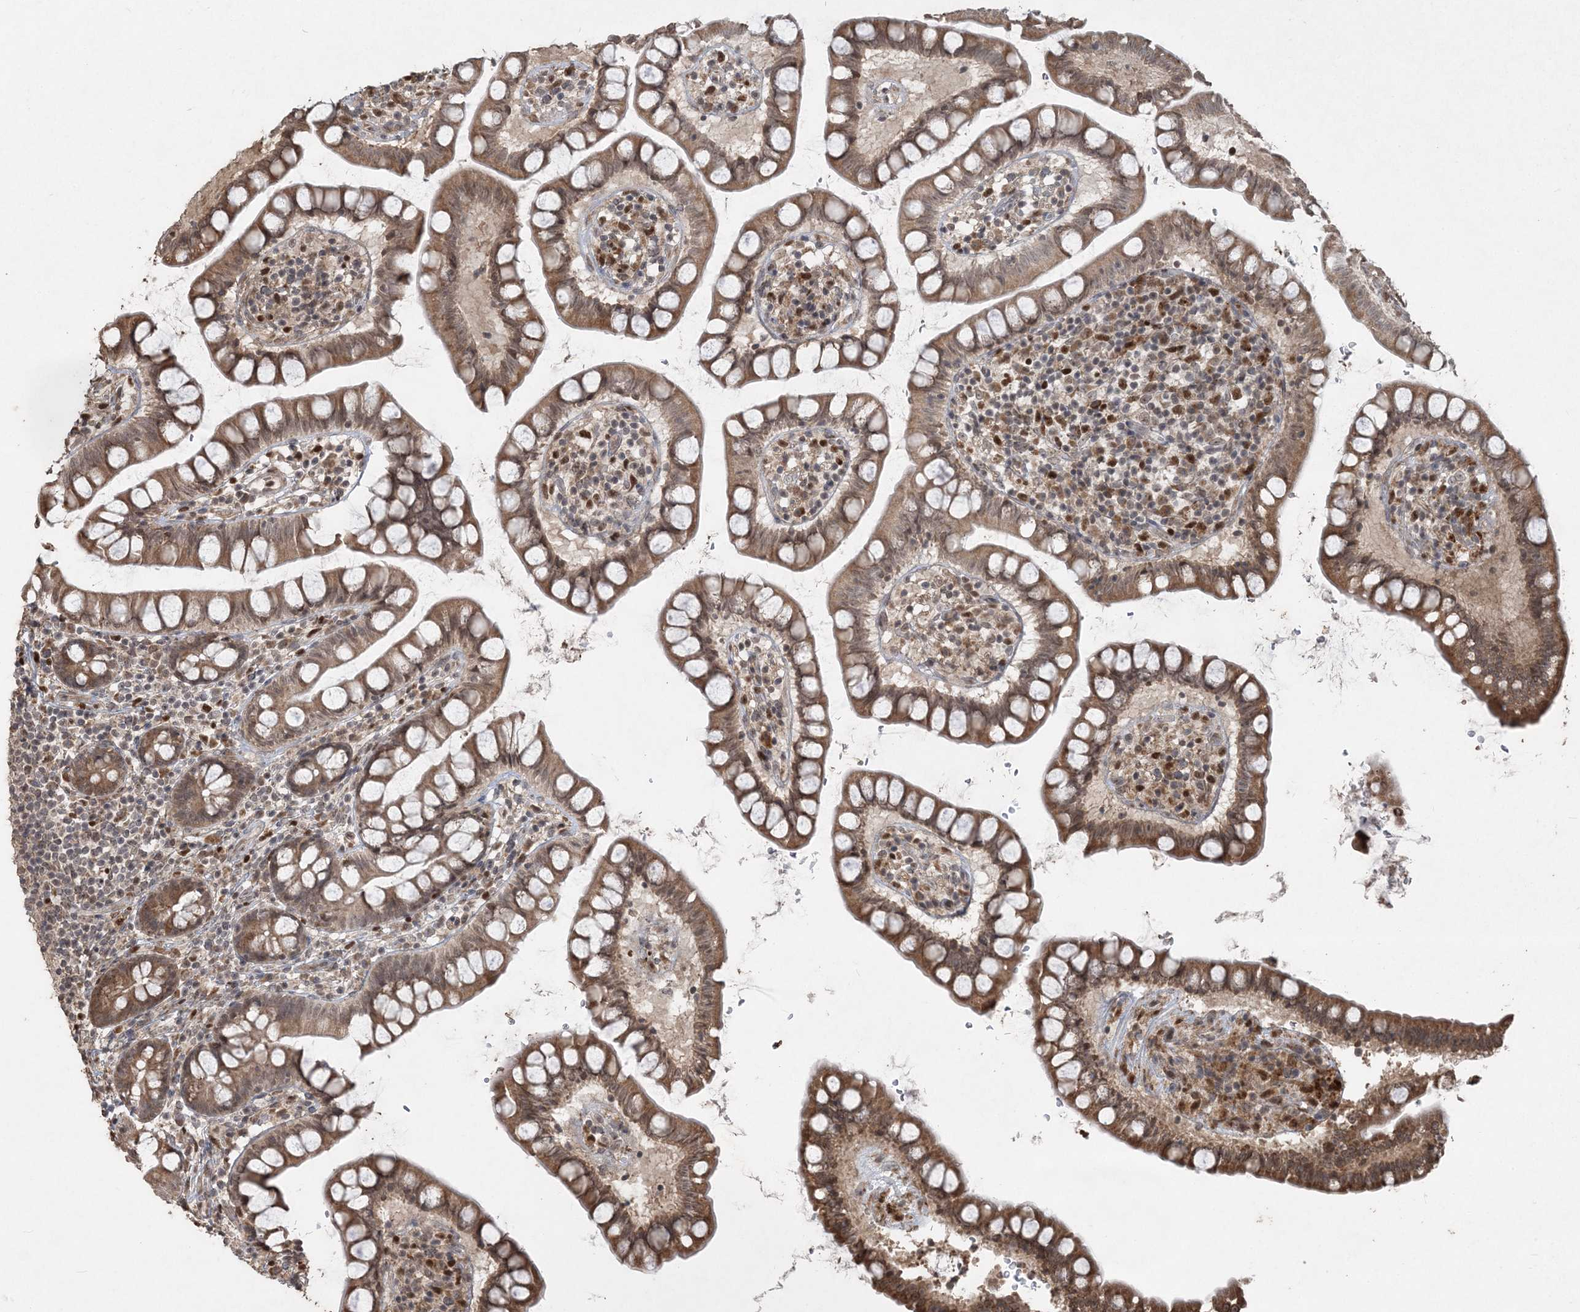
{"staining": {"intensity": "moderate", "quantity": ">75%", "location": "cytoplasmic/membranous,nuclear"}, "tissue": "small intestine", "cell_type": "Glandular cells", "image_type": "normal", "snomed": [{"axis": "morphology", "description": "Normal tissue, NOS"}, {"axis": "topography", "description": "Small intestine"}], "caption": "Immunohistochemical staining of unremarkable human small intestine displays moderate cytoplasmic/membranous,nuclear protein expression in approximately >75% of glandular cells.", "gene": "SLU7", "patient": {"sex": "female", "age": 84}}